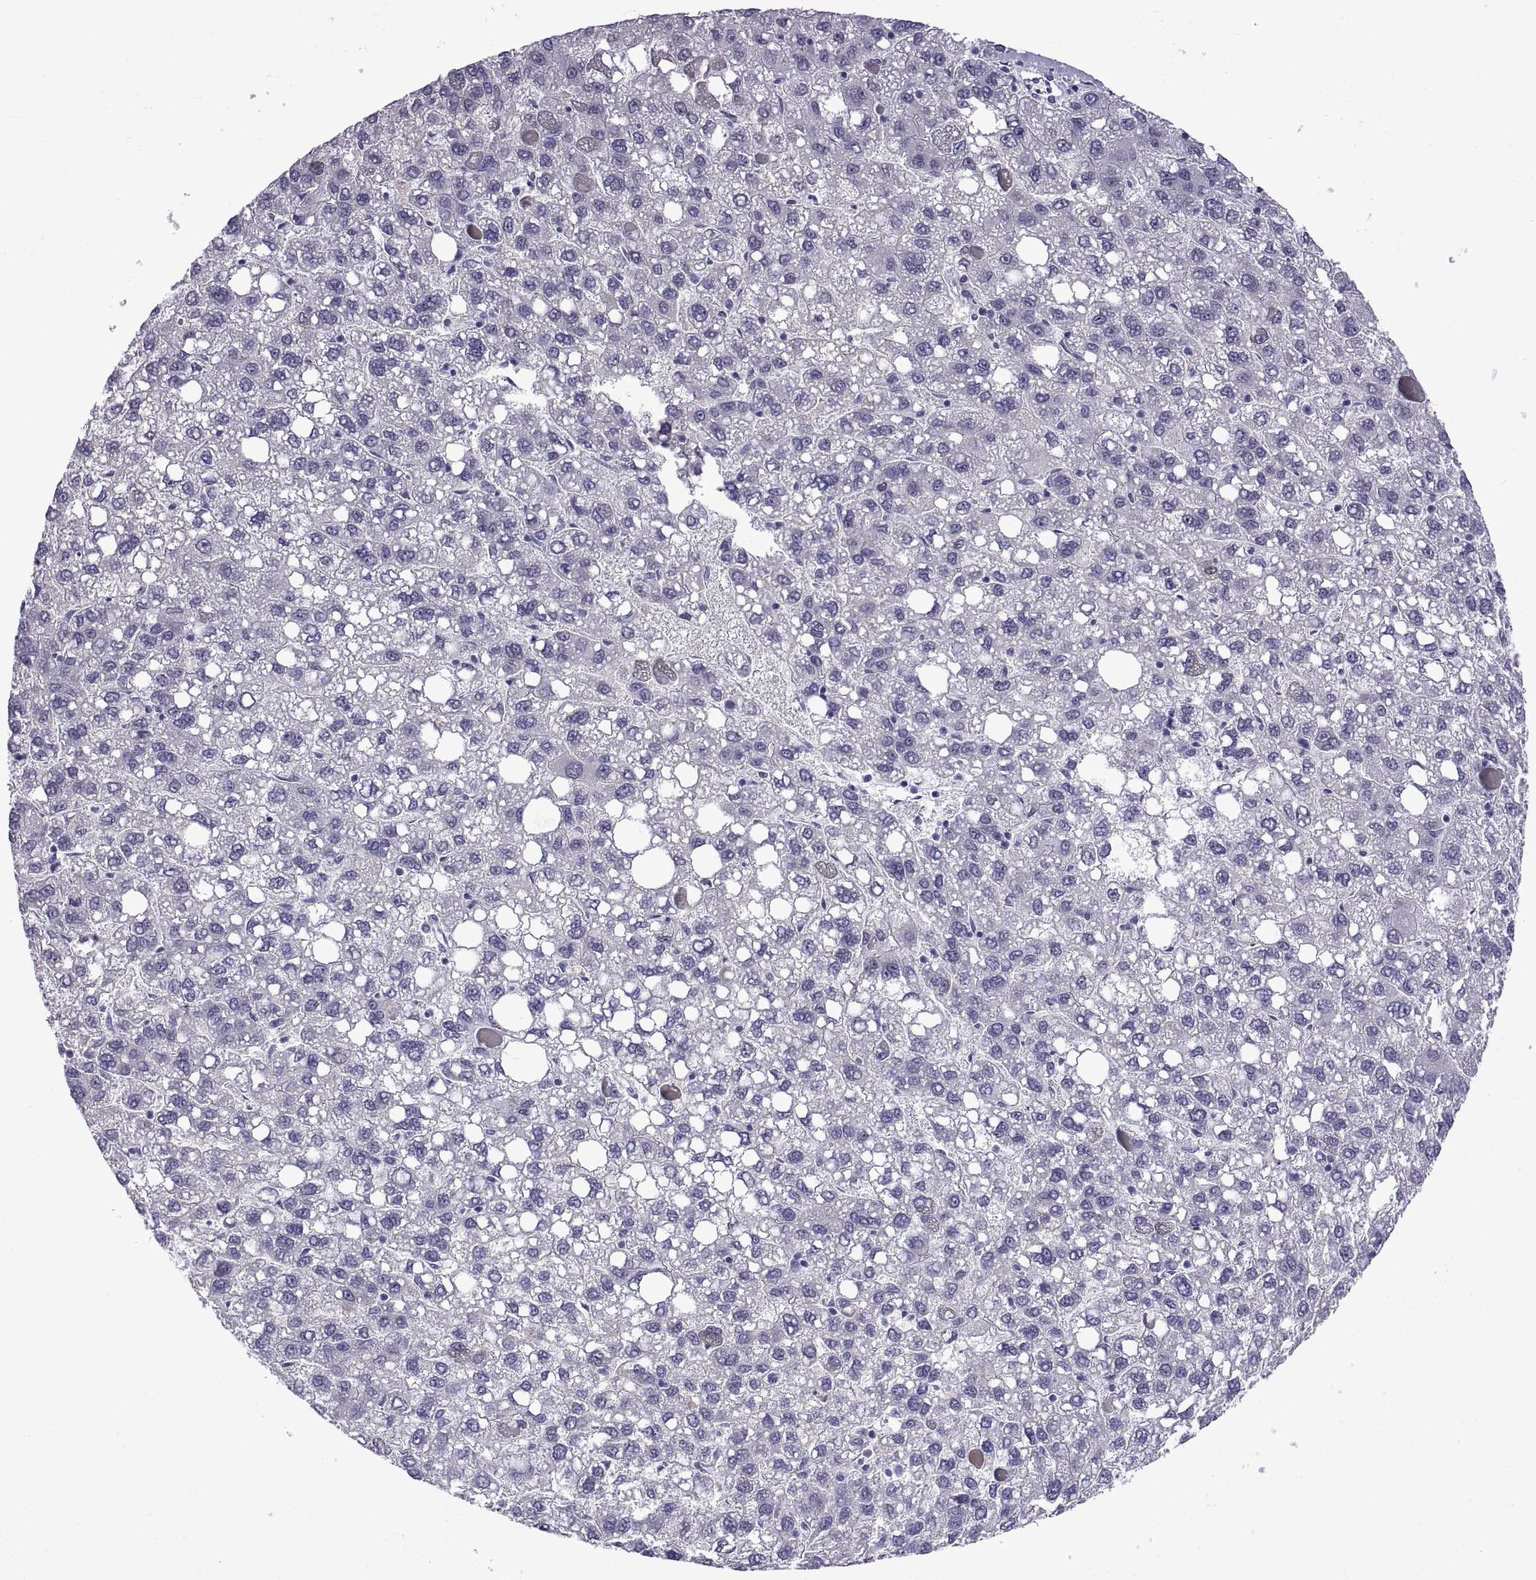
{"staining": {"intensity": "negative", "quantity": "none", "location": "none"}, "tissue": "liver cancer", "cell_type": "Tumor cells", "image_type": "cancer", "snomed": [{"axis": "morphology", "description": "Carcinoma, Hepatocellular, NOS"}, {"axis": "topography", "description": "Liver"}], "caption": "There is no significant positivity in tumor cells of liver hepatocellular carcinoma.", "gene": "SPDYE1", "patient": {"sex": "female", "age": 82}}